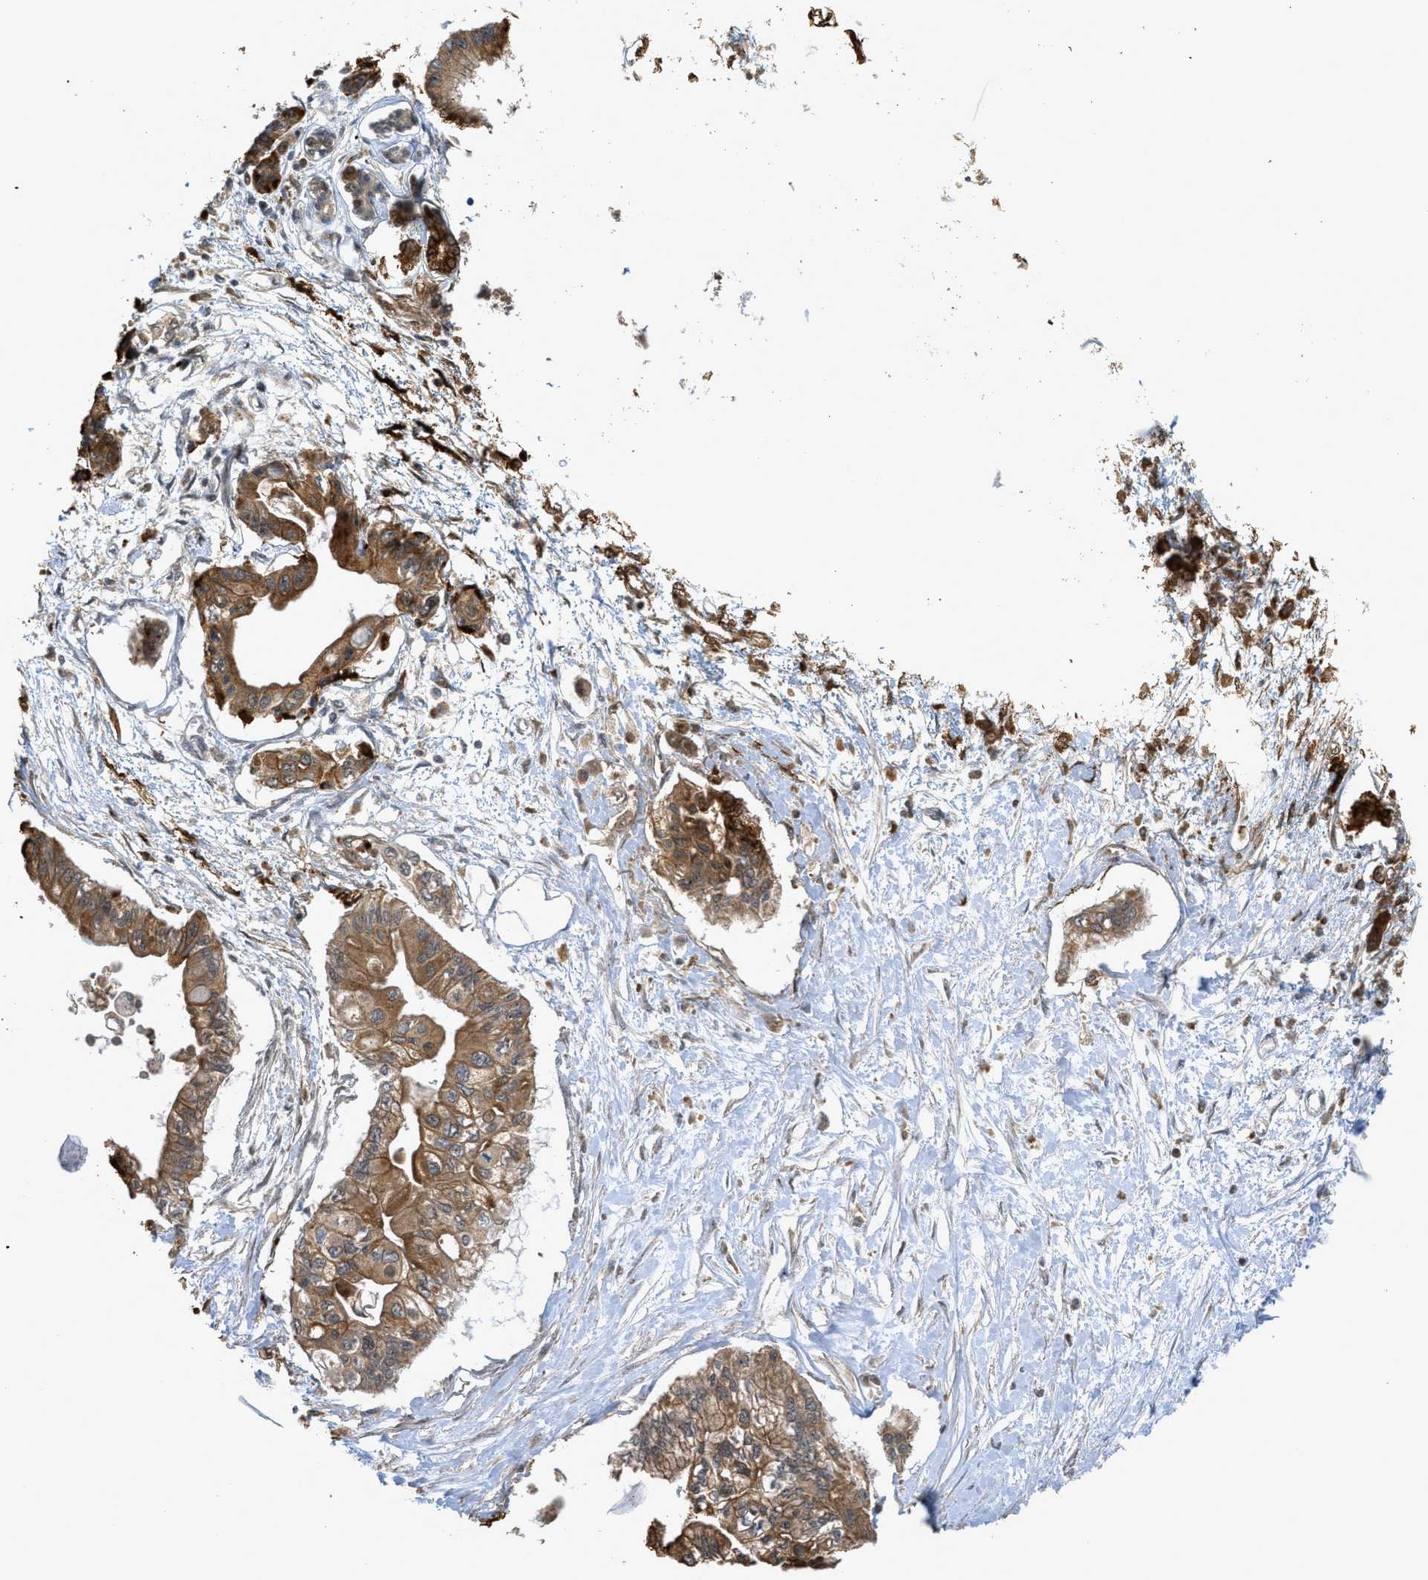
{"staining": {"intensity": "strong", "quantity": ">75%", "location": "cytoplasmic/membranous"}, "tissue": "pancreatic cancer", "cell_type": "Tumor cells", "image_type": "cancer", "snomed": [{"axis": "morphology", "description": "Adenocarcinoma, NOS"}, {"axis": "topography", "description": "Pancreas"}], "caption": "Brown immunohistochemical staining in human pancreatic adenocarcinoma shows strong cytoplasmic/membranous staining in about >75% of tumor cells.", "gene": "DNAJC28", "patient": {"sex": "female", "age": 77}}